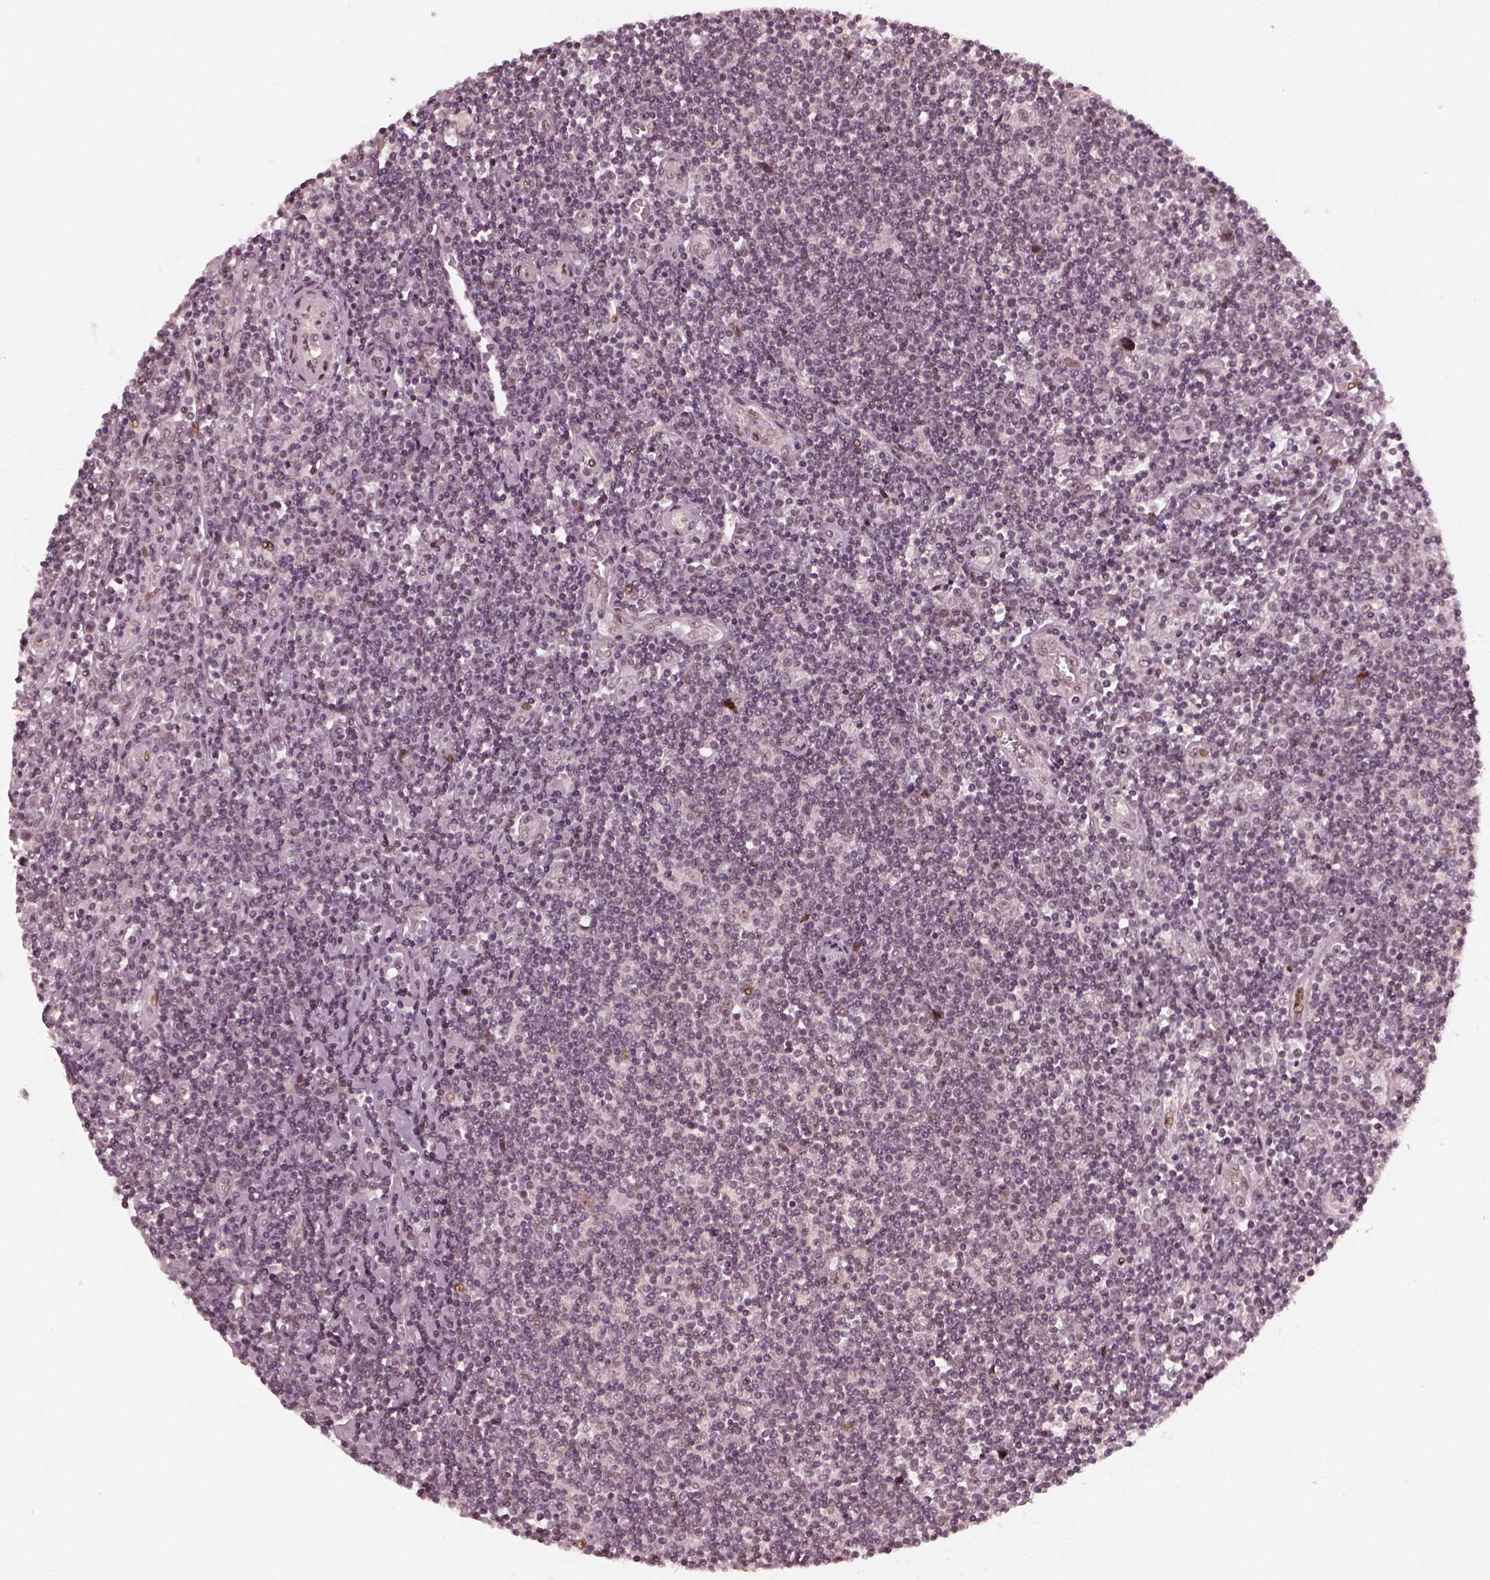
{"staining": {"intensity": "negative", "quantity": "none", "location": "none"}, "tissue": "lymphoma", "cell_type": "Tumor cells", "image_type": "cancer", "snomed": [{"axis": "morphology", "description": "Hodgkin's disease, NOS"}, {"axis": "topography", "description": "Lymph node"}], "caption": "IHC of human Hodgkin's disease exhibits no staining in tumor cells.", "gene": "TRIB3", "patient": {"sex": "male", "age": 40}}